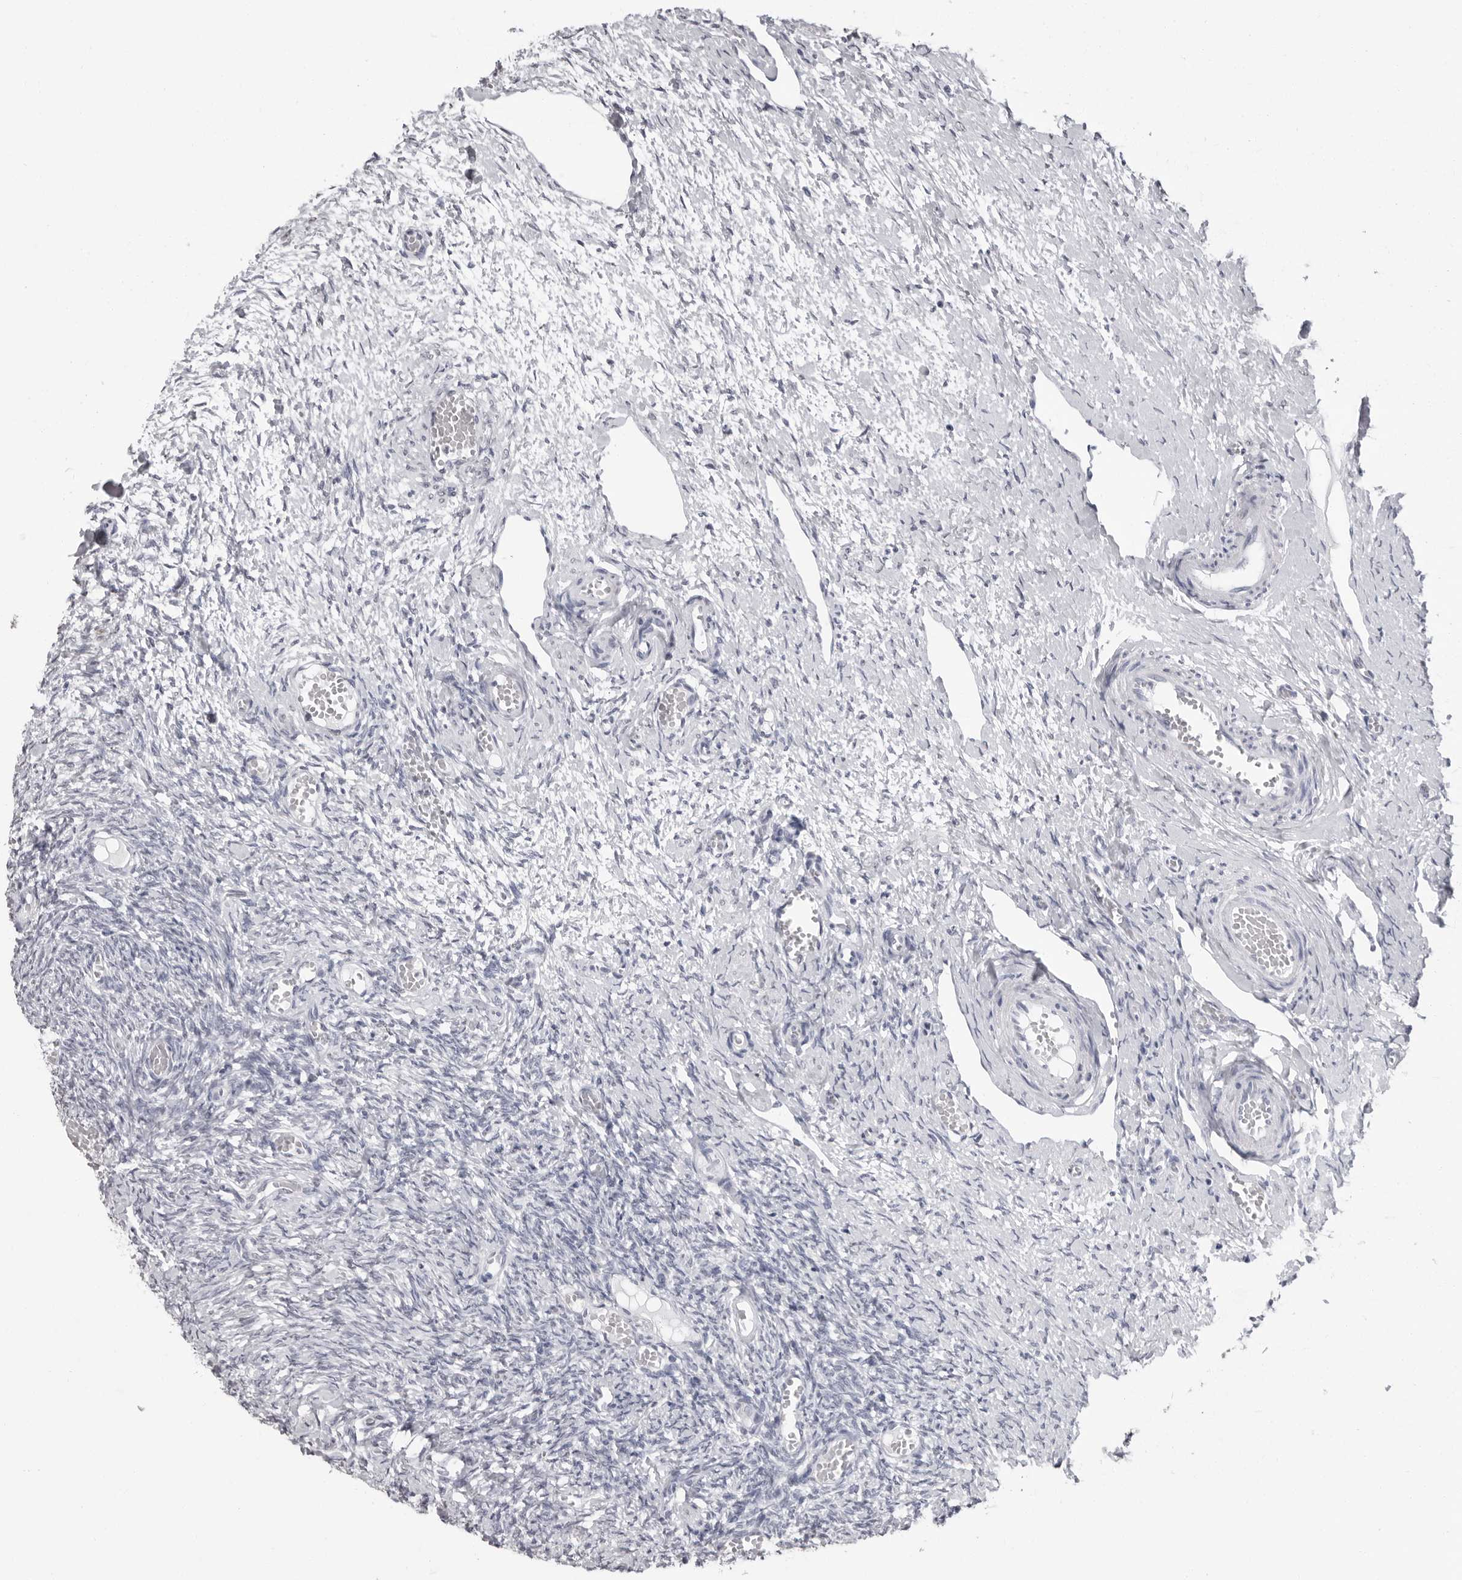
{"staining": {"intensity": "negative", "quantity": "none", "location": "none"}, "tissue": "ovary", "cell_type": "Ovarian stroma cells", "image_type": "normal", "snomed": [{"axis": "morphology", "description": "Adenocarcinoma, NOS"}, {"axis": "topography", "description": "Endometrium"}], "caption": "An image of human ovary is negative for staining in ovarian stroma cells. Nuclei are stained in blue.", "gene": "HEPACAM", "patient": {"sex": "female", "age": 32}}